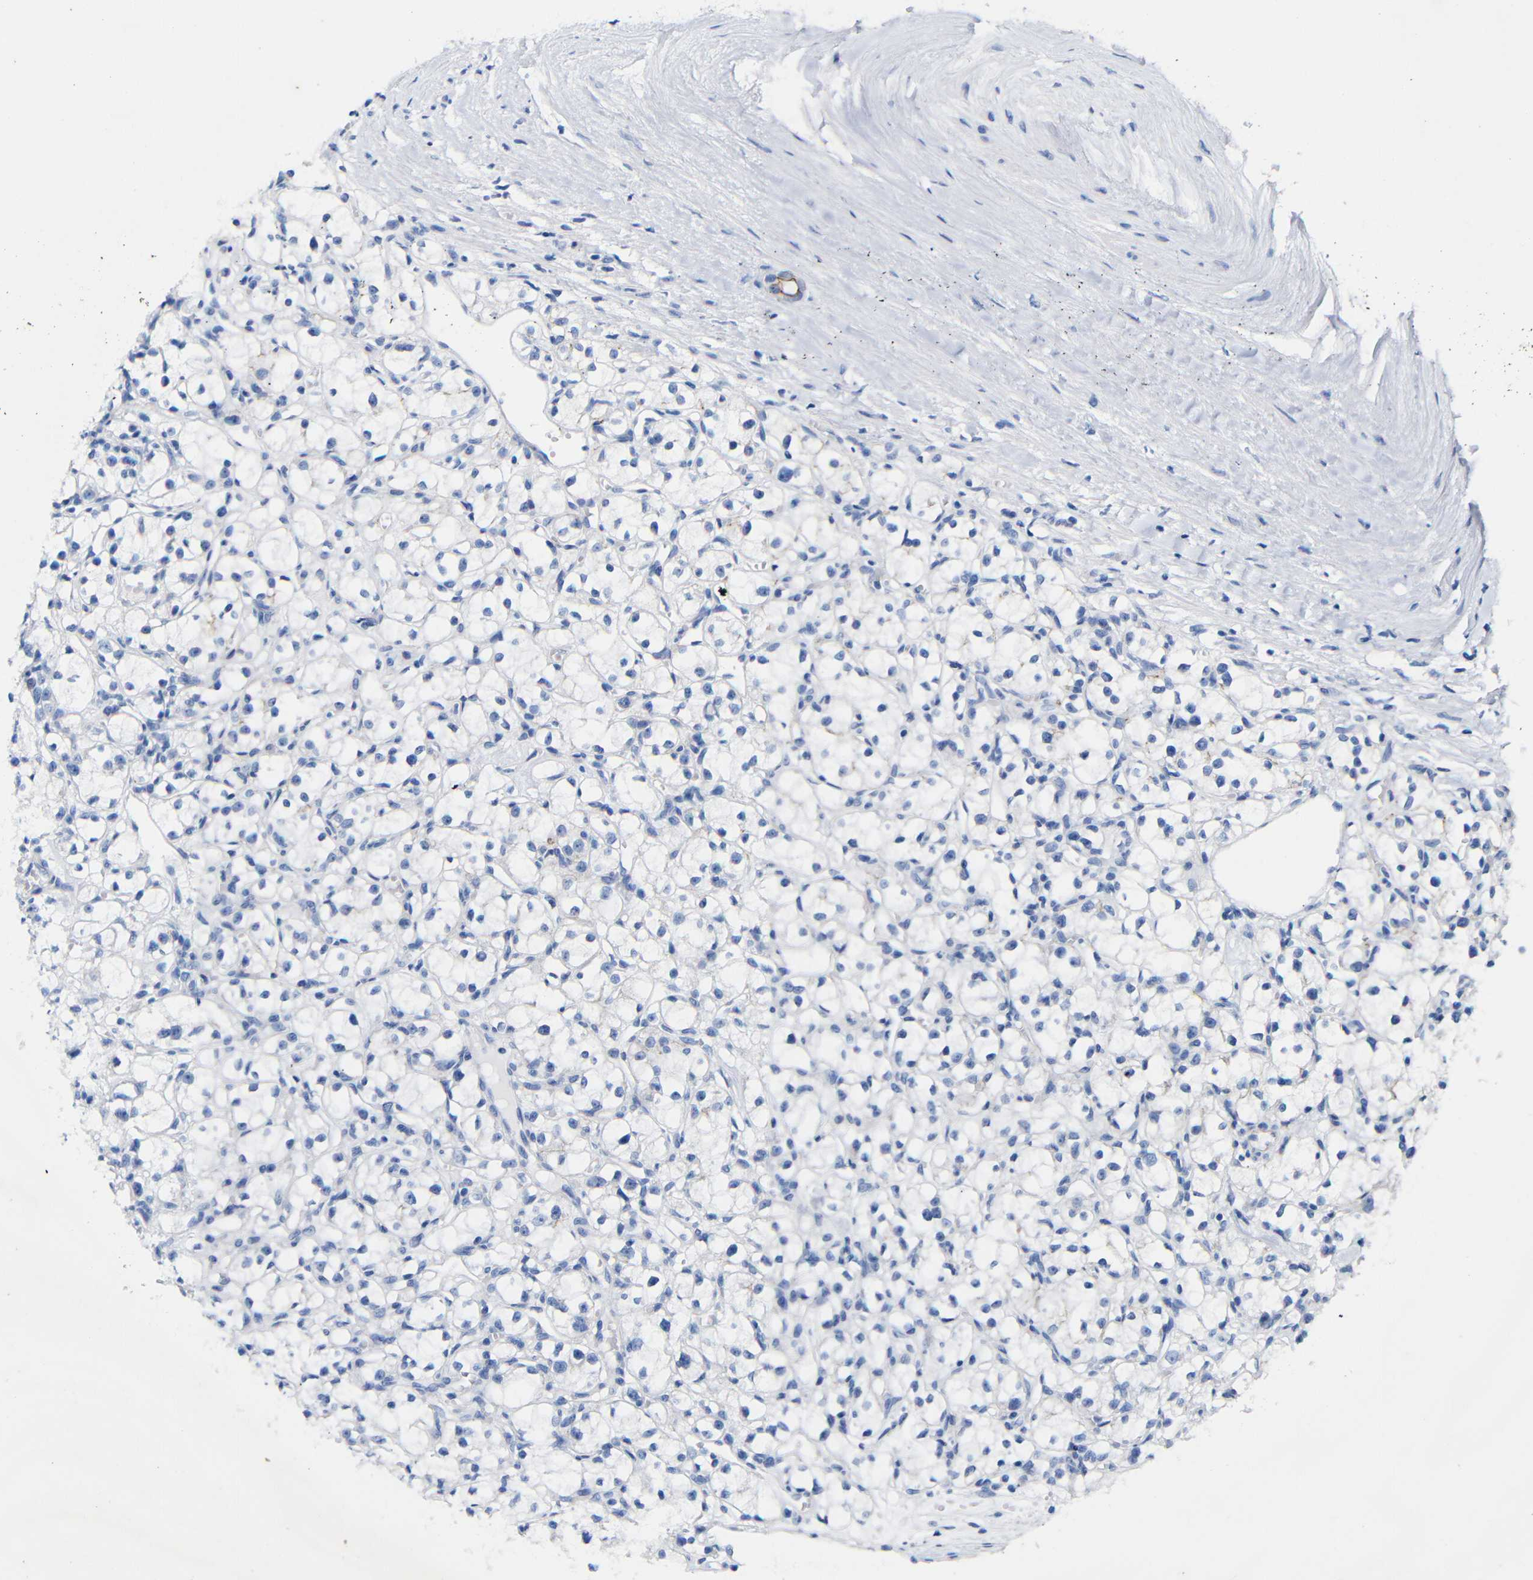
{"staining": {"intensity": "negative", "quantity": "none", "location": "none"}, "tissue": "renal cancer", "cell_type": "Tumor cells", "image_type": "cancer", "snomed": [{"axis": "morphology", "description": "Adenocarcinoma, NOS"}, {"axis": "topography", "description": "Kidney"}], "caption": "A high-resolution histopathology image shows IHC staining of adenocarcinoma (renal), which displays no significant positivity in tumor cells.", "gene": "CGNL1", "patient": {"sex": "male", "age": 56}}